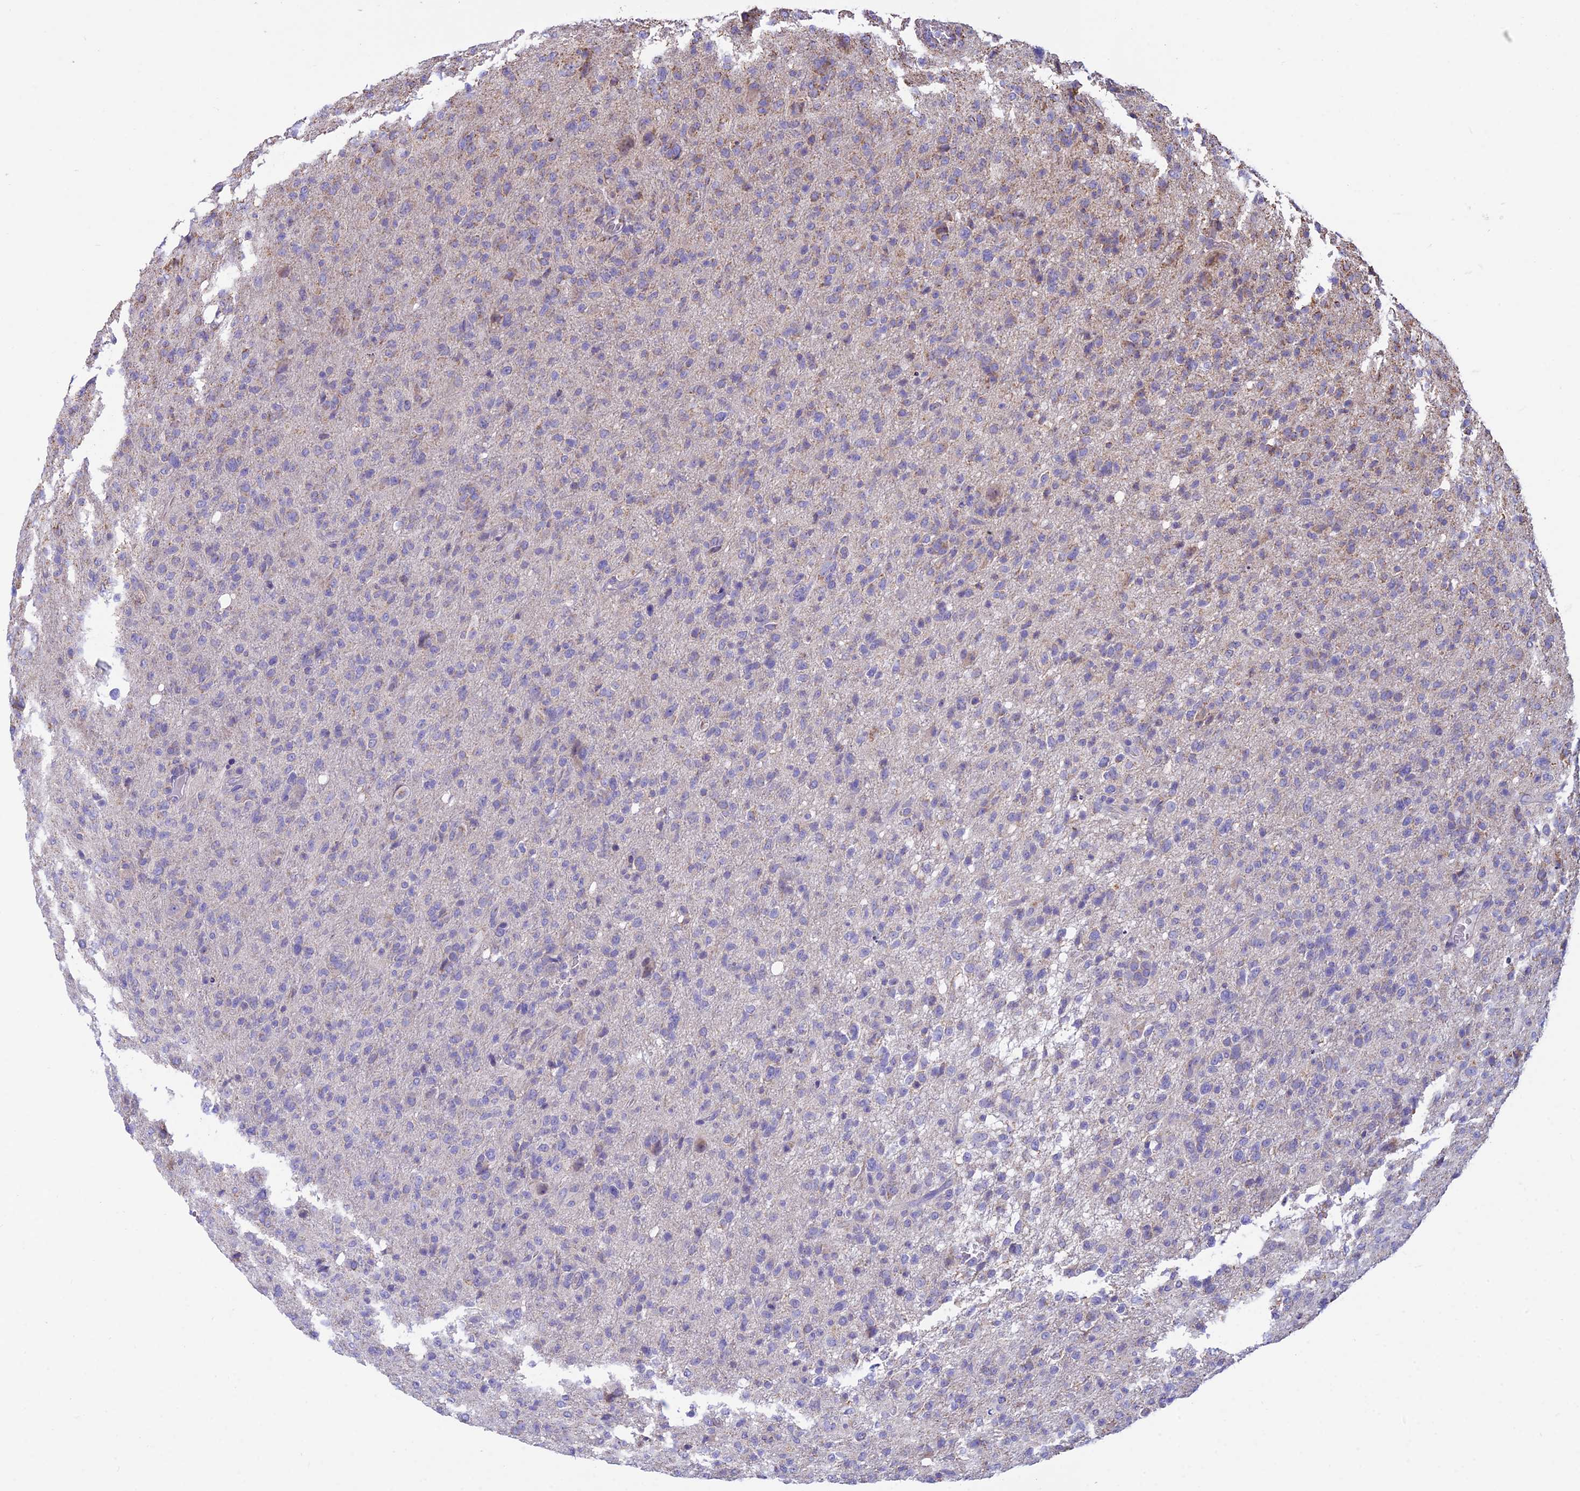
{"staining": {"intensity": "moderate", "quantity": "<25%", "location": "cytoplasmic/membranous"}, "tissue": "glioma", "cell_type": "Tumor cells", "image_type": "cancer", "snomed": [{"axis": "morphology", "description": "Glioma, malignant, High grade"}, {"axis": "topography", "description": "Brain"}], "caption": "Malignant high-grade glioma was stained to show a protein in brown. There is low levels of moderate cytoplasmic/membranous expression in about <25% of tumor cells. Using DAB (3,3'-diaminobenzidine) (brown) and hematoxylin (blue) stains, captured at high magnification using brightfield microscopy.", "gene": "OR2W3", "patient": {"sex": "female", "age": 57}}